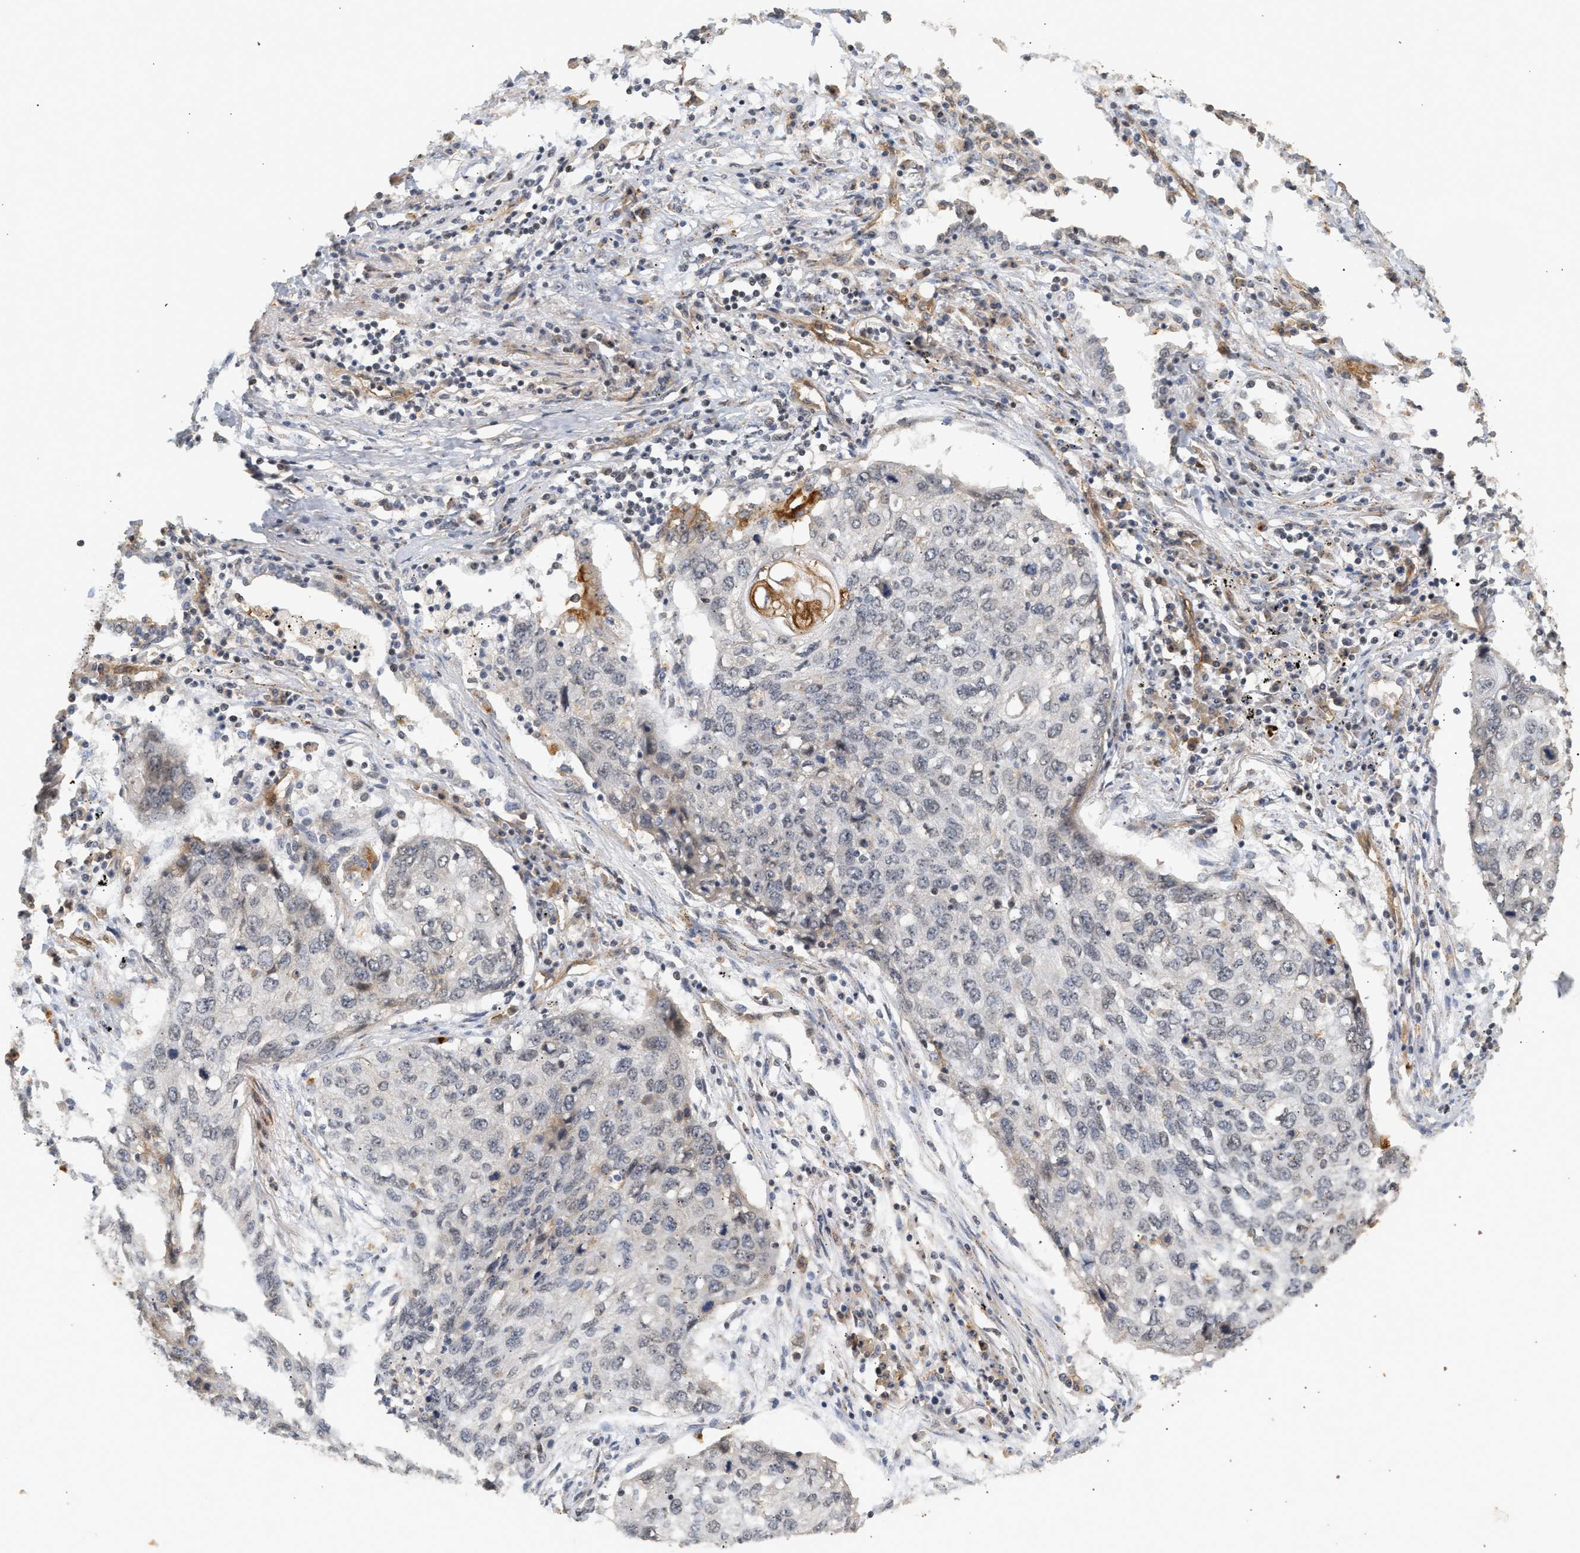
{"staining": {"intensity": "negative", "quantity": "none", "location": "none"}, "tissue": "lung cancer", "cell_type": "Tumor cells", "image_type": "cancer", "snomed": [{"axis": "morphology", "description": "Squamous cell carcinoma, NOS"}, {"axis": "topography", "description": "Lung"}], "caption": "IHC histopathology image of human lung squamous cell carcinoma stained for a protein (brown), which demonstrates no staining in tumor cells.", "gene": "PLXND1", "patient": {"sex": "female", "age": 63}}